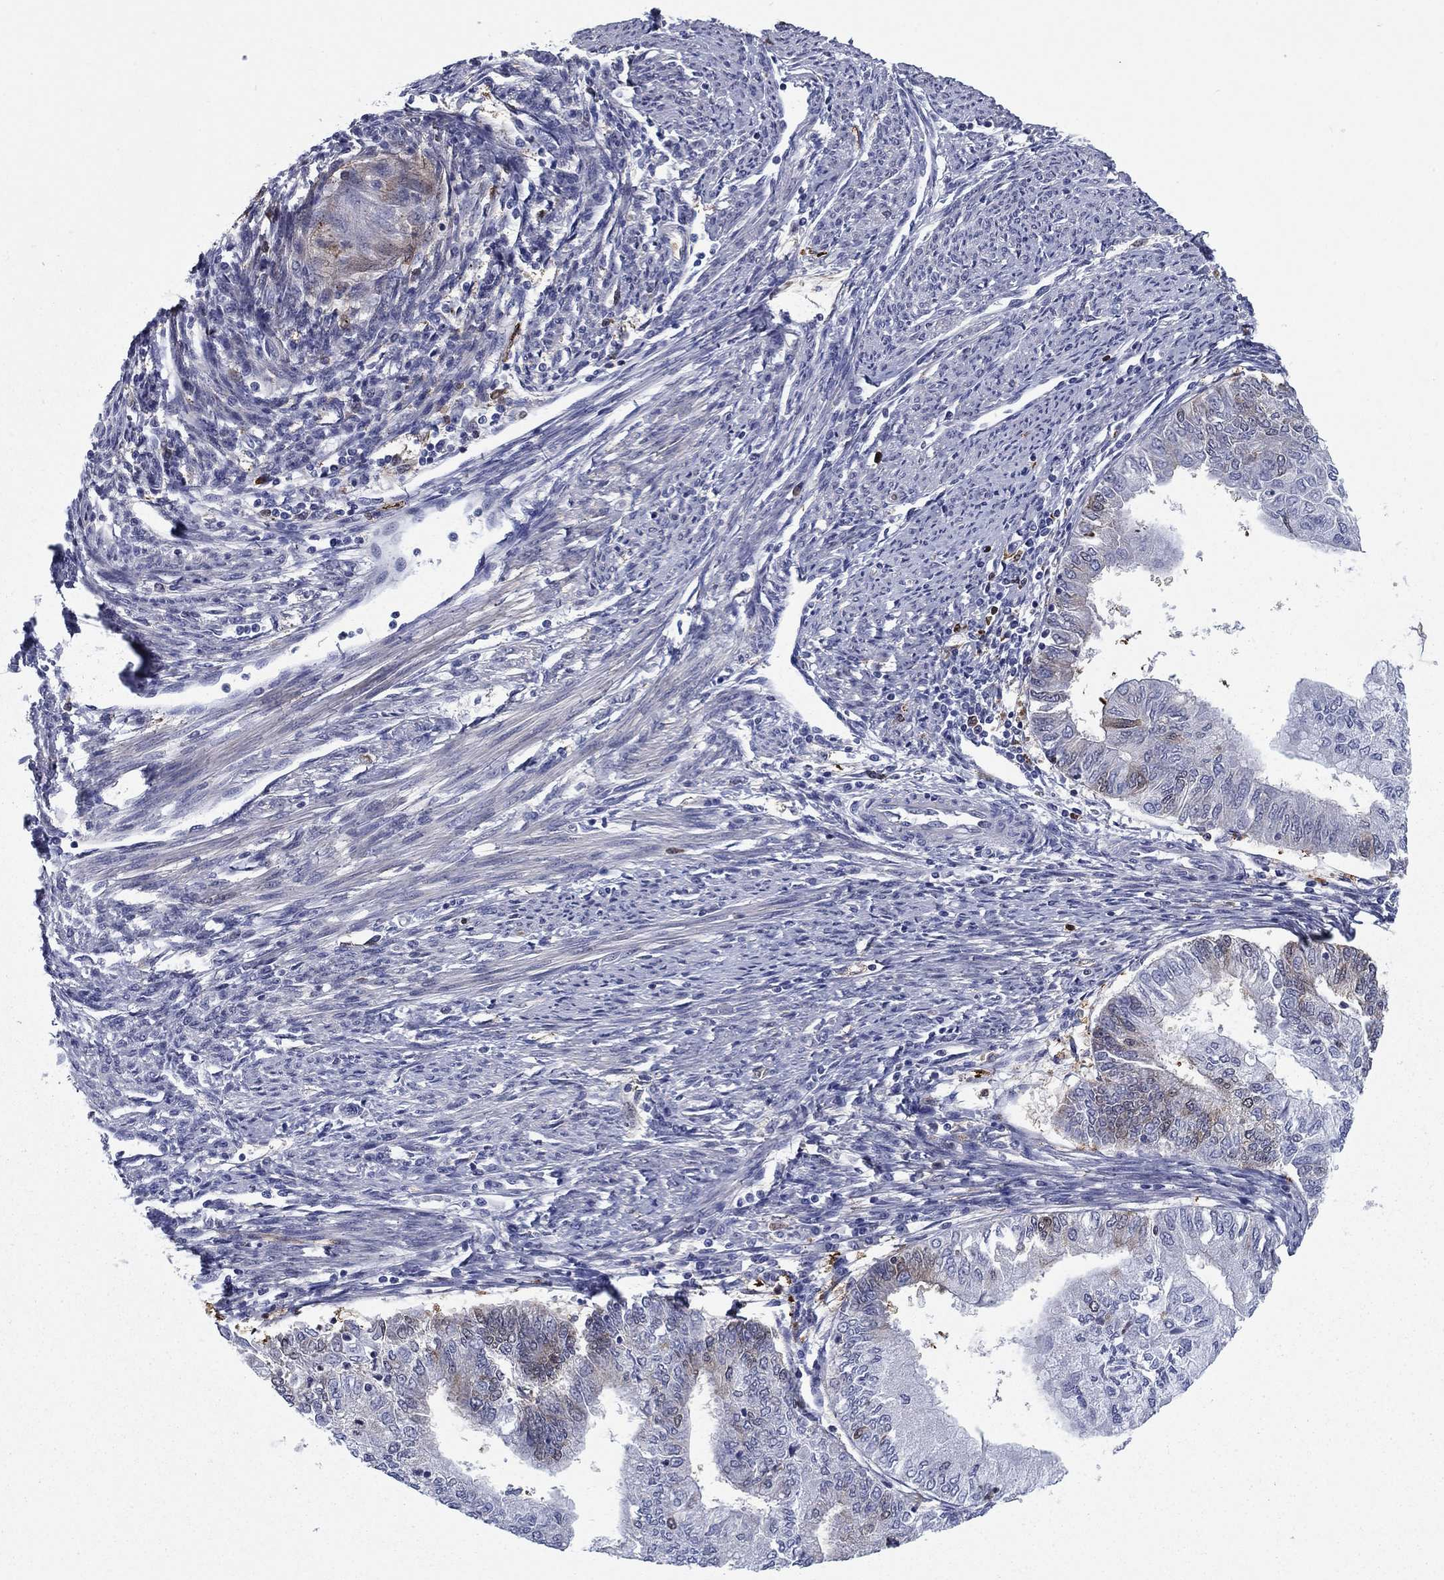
{"staining": {"intensity": "moderate", "quantity": "<25%", "location": "cytoplasmic/membranous"}, "tissue": "endometrial cancer", "cell_type": "Tumor cells", "image_type": "cancer", "snomed": [{"axis": "morphology", "description": "Adenocarcinoma, NOS"}, {"axis": "topography", "description": "Endometrium"}], "caption": "The image reveals a brown stain indicating the presence of a protein in the cytoplasmic/membranous of tumor cells in adenocarcinoma (endometrial). (IHC, brightfield microscopy, high magnification).", "gene": "STMN1", "patient": {"sex": "female", "age": 59}}